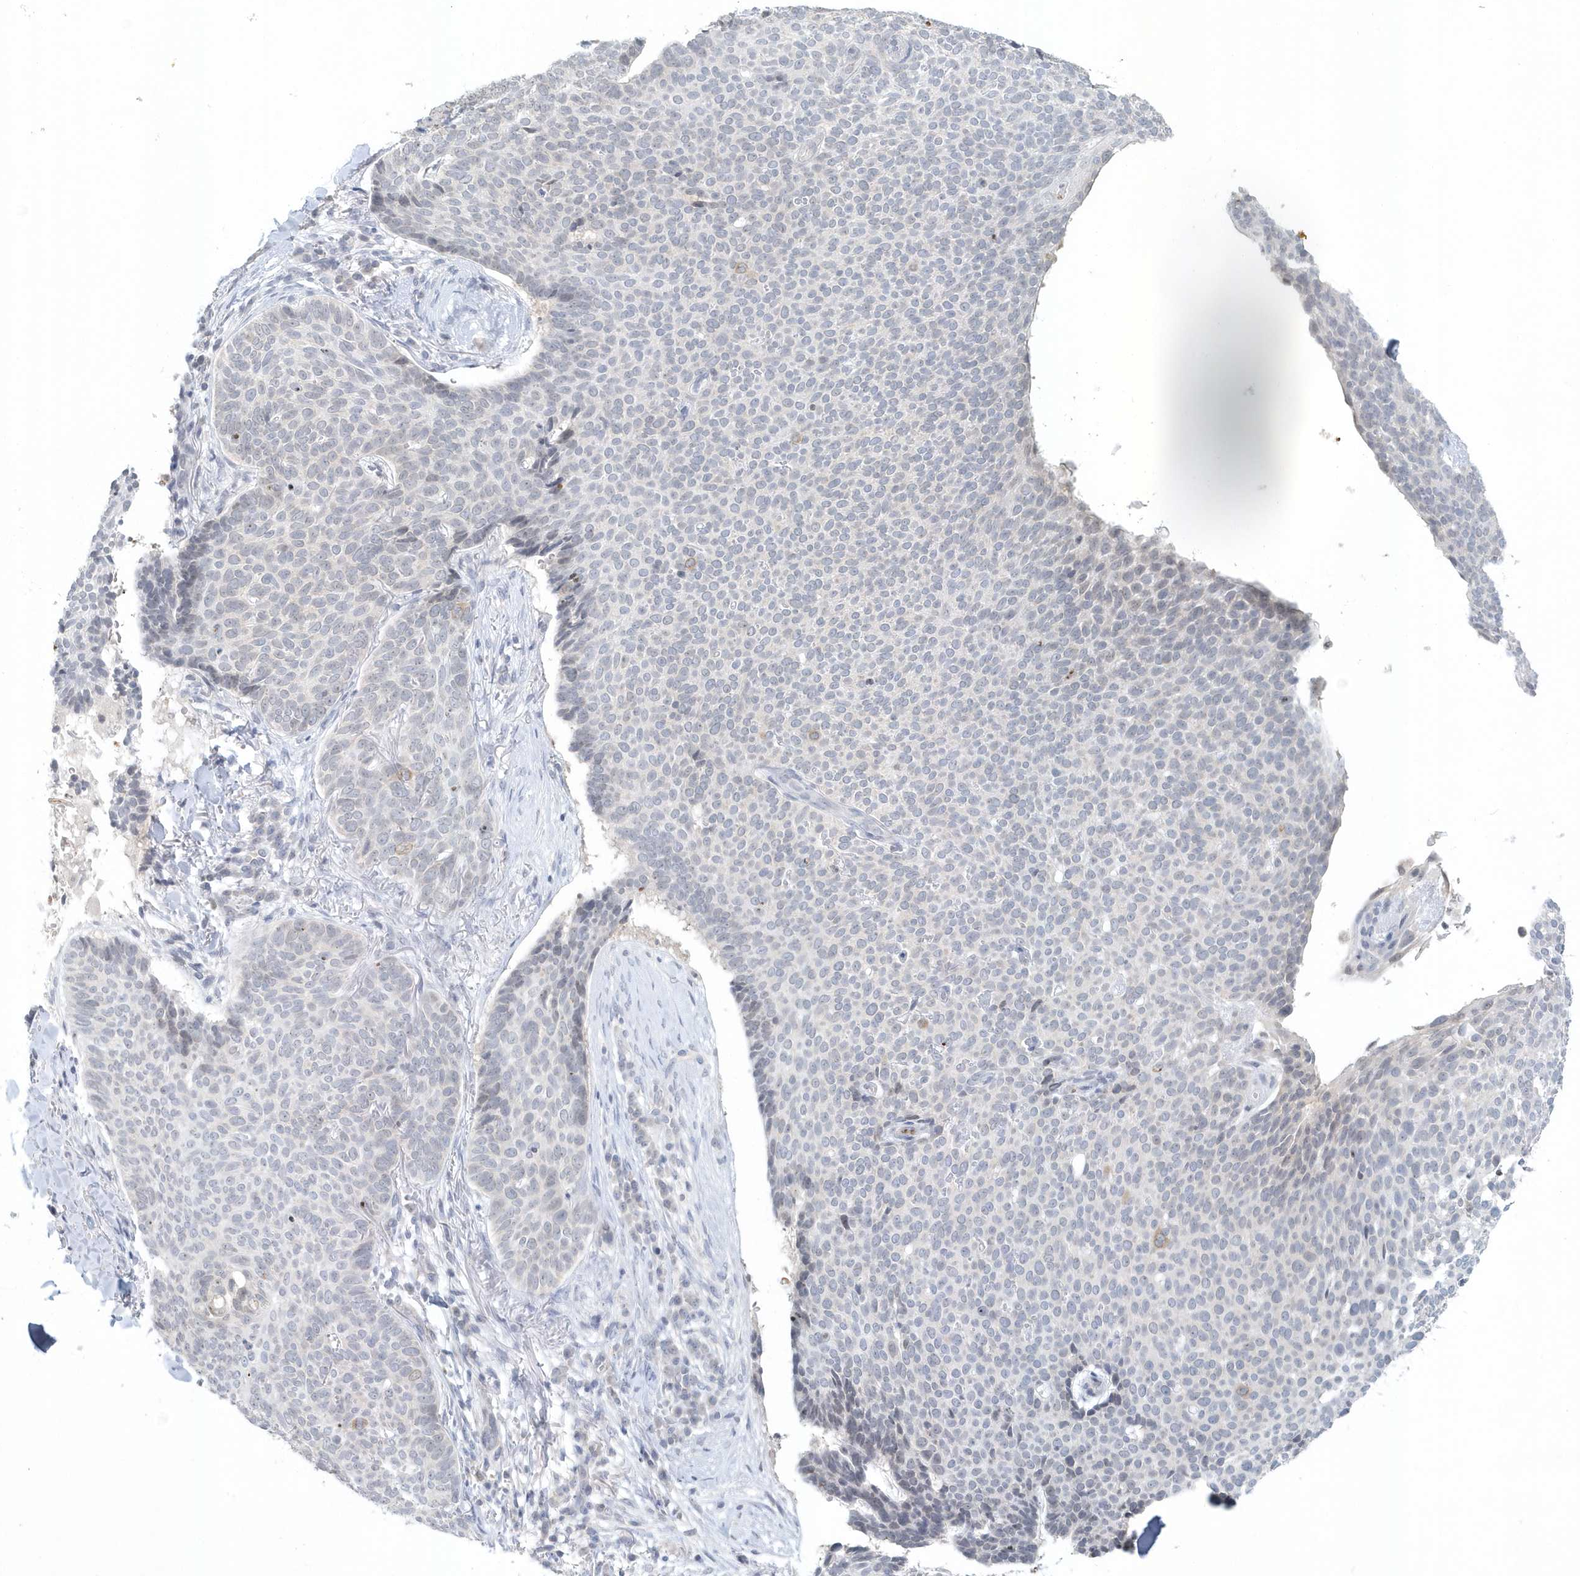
{"staining": {"intensity": "negative", "quantity": "none", "location": "none"}, "tissue": "skin cancer", "cell_type": "Tumor cells", "image_type": "cancer", "snomed": [{"axis": "morphology", "description": "Normal tissue, NOS"}, {"axis": "morphology", "description": "Basal cell carcinoma"}, {"axis": "topography", "description": "Skin"}], "caption": "This is an IHC photomicrograph of skin cancer (basal cell carcinoma). There is no expression in tumor cells.", "gene": "NUP54", "patient": {"sex": "male", "age": 50}}